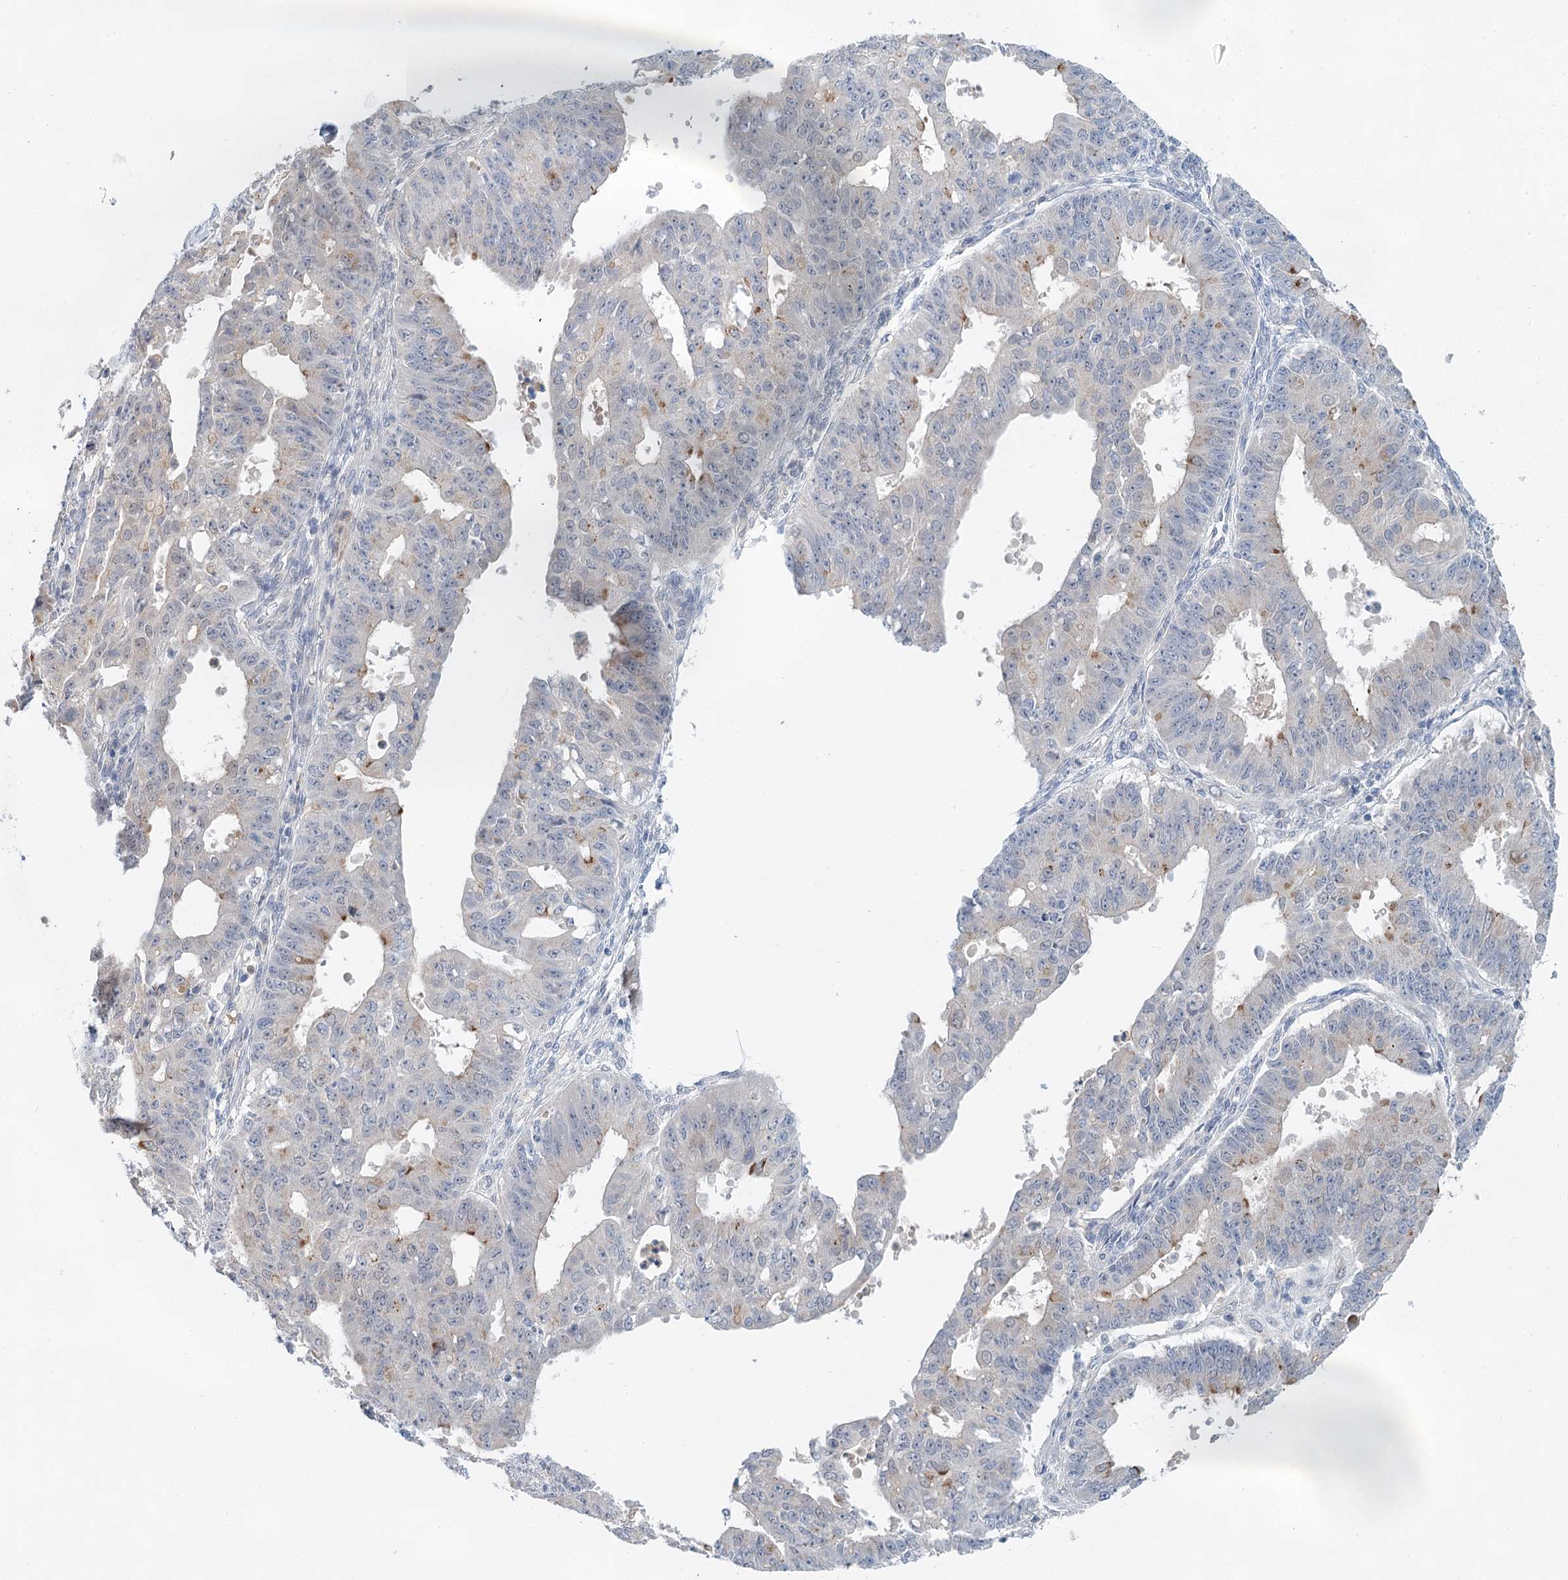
{"staining": {"intensity": "moderate", "quantity": "<25%", "location": "cytoplasmic/membranous"}, "tissue": "ovarian cancer", "cell_type": "Tumor cells", "image_type": "cancer", "snomed": [{"axis": "morphology", "description": "Carcinoma, endometroid"}, {"axis": "topography", "description": "Appendix"}, {"axis": "topography", "description": "Ovary"}], "caption": "An image of human ovarian cancer (endometroid carcinoma) stained for a protein reveals moderate cytoplasmic/membranous brown staining in tumor cells. The staining is performed using DAB brown chromogen to label protein expression. The nuclei are counter-stained blue using hematoxylin.", "gene": "BLTP1", "patient": {"sex": "female", "age": 42}}